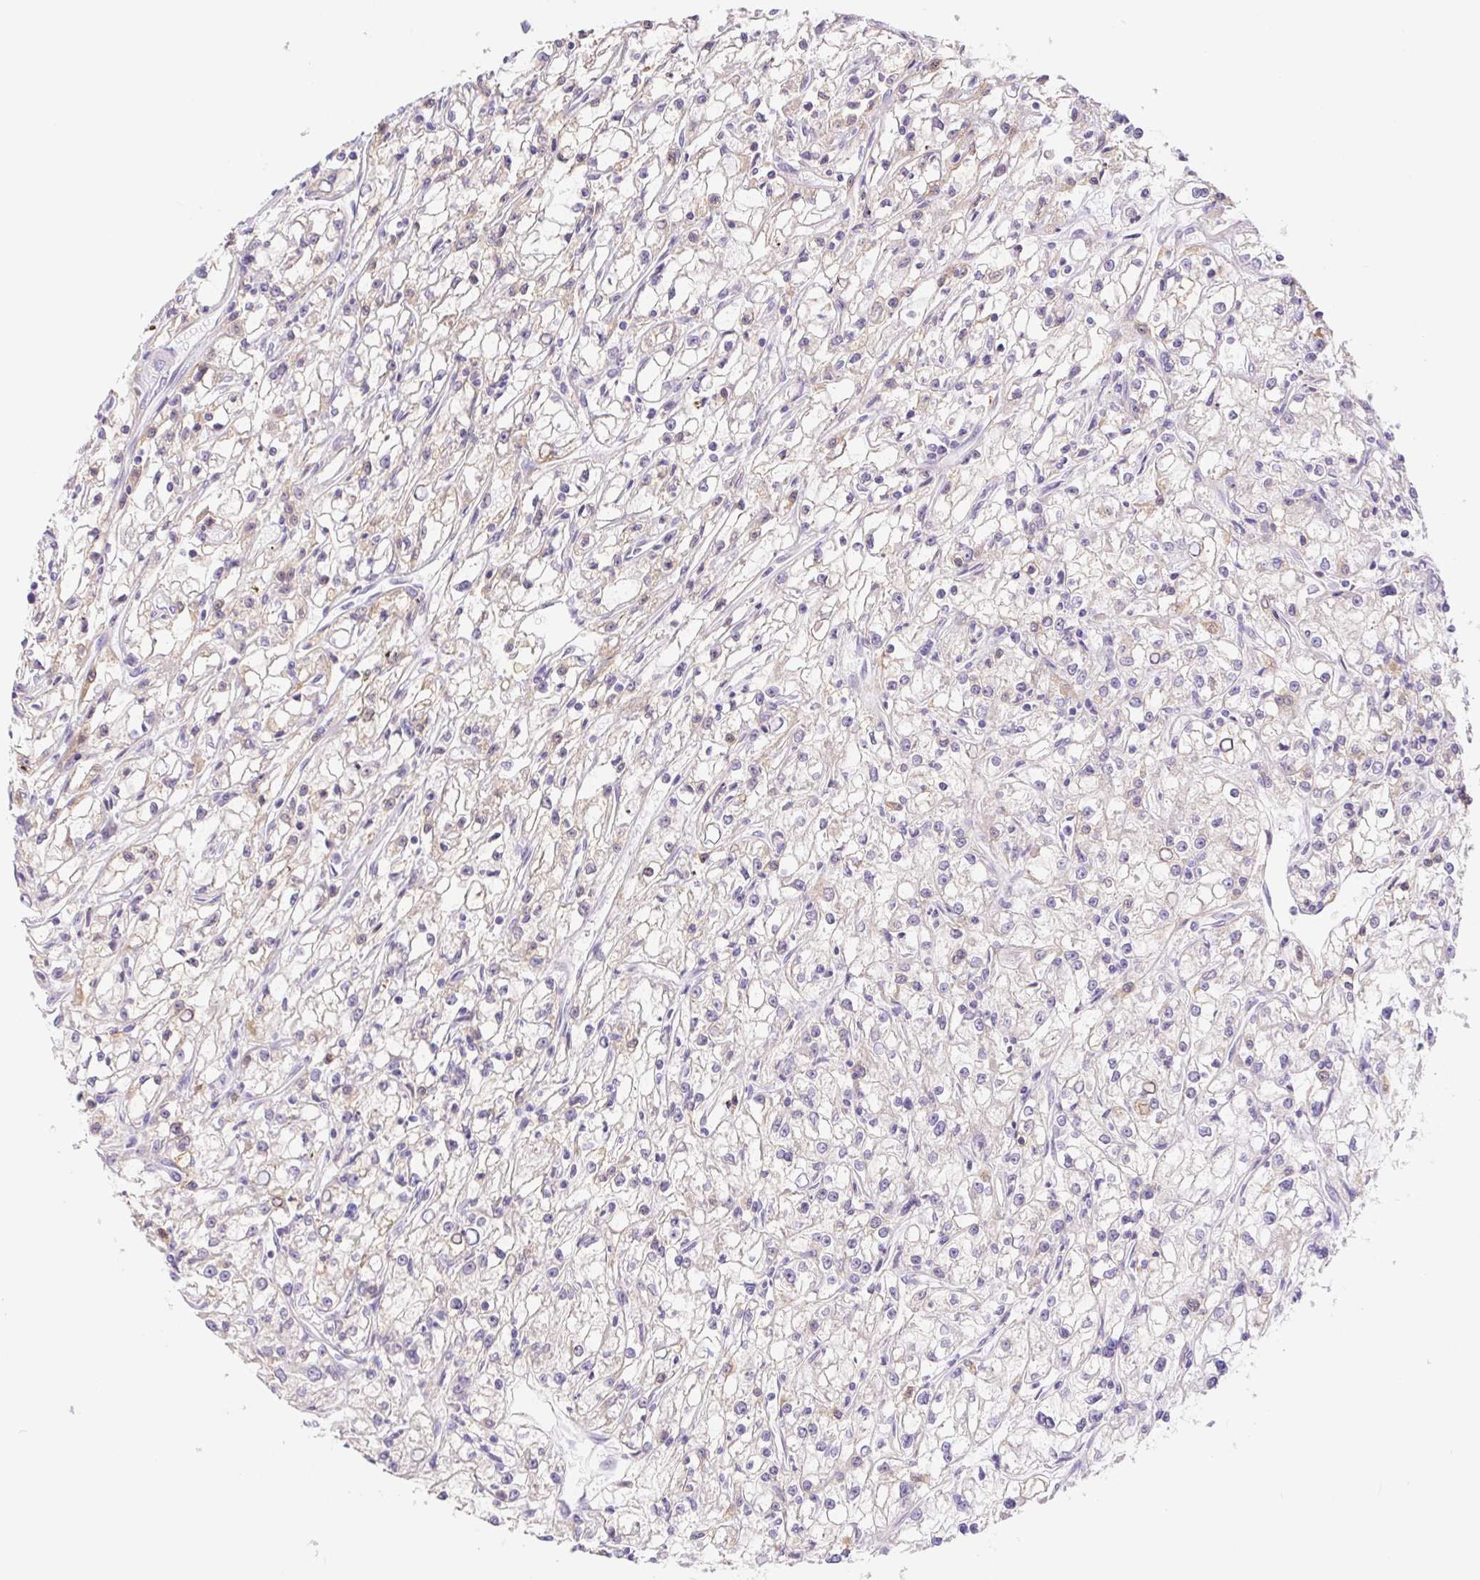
{"staining": {"intensity": "weak", "quantity": "<25%", "location": "cytoplasmic/membranous"}, "tissue": "renal cancer", "cell_type": "Tumor cells", "image_type": "cancer", "snomed": [{"axis": "morphology", "description": "Adenocarcinoma, NOS"}, {"axis": "topography", "description": "Kidney"}], "caption": "Renal adenocarcinoma was stained to show a protein in brown. There is no significant expression in tumor cells.", "gene": "DYNC2LI1", "patient": {"sex": "female", "age": 59}}